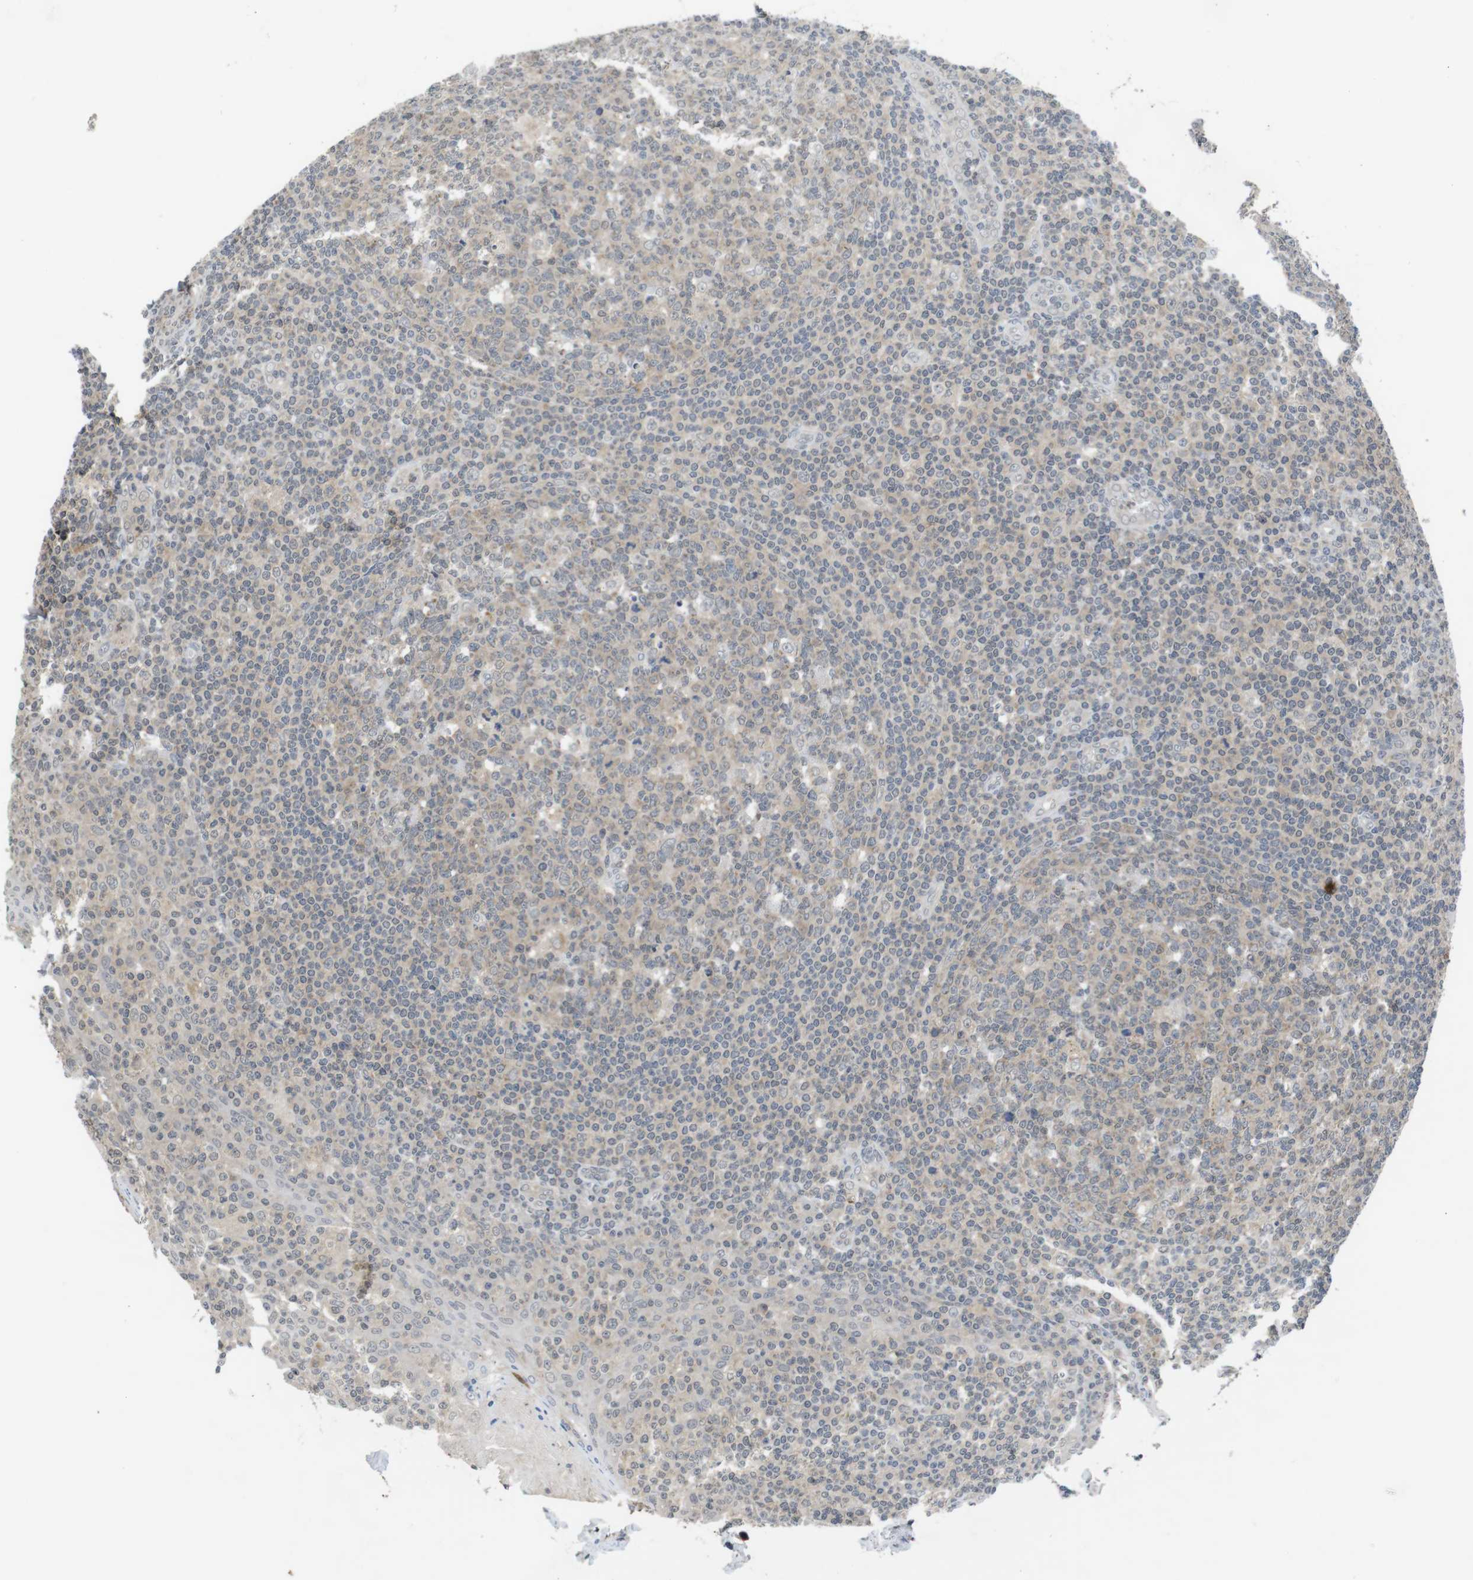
{"staining": {"intensity": "weak", "quantity": ">75%", "location": "cytoplasmic/membranous"}, "tissue": "tonsil", "cell_type": "Germinal center cells", "image_type": "normal", "snomed": [{"axis": "morphology", "description": "Normal tissue, NOS"}, {"axis": "topography", "description": "Tonsil"}], "caption": "This histopathology image shows IHC staining of unremarkable human tonsil, with low weak cytoplasmic/membranous staining in approximately >75% of germinal center cells.", "gene": "FADD", "patient": {"sex": "male", "age": 31}}